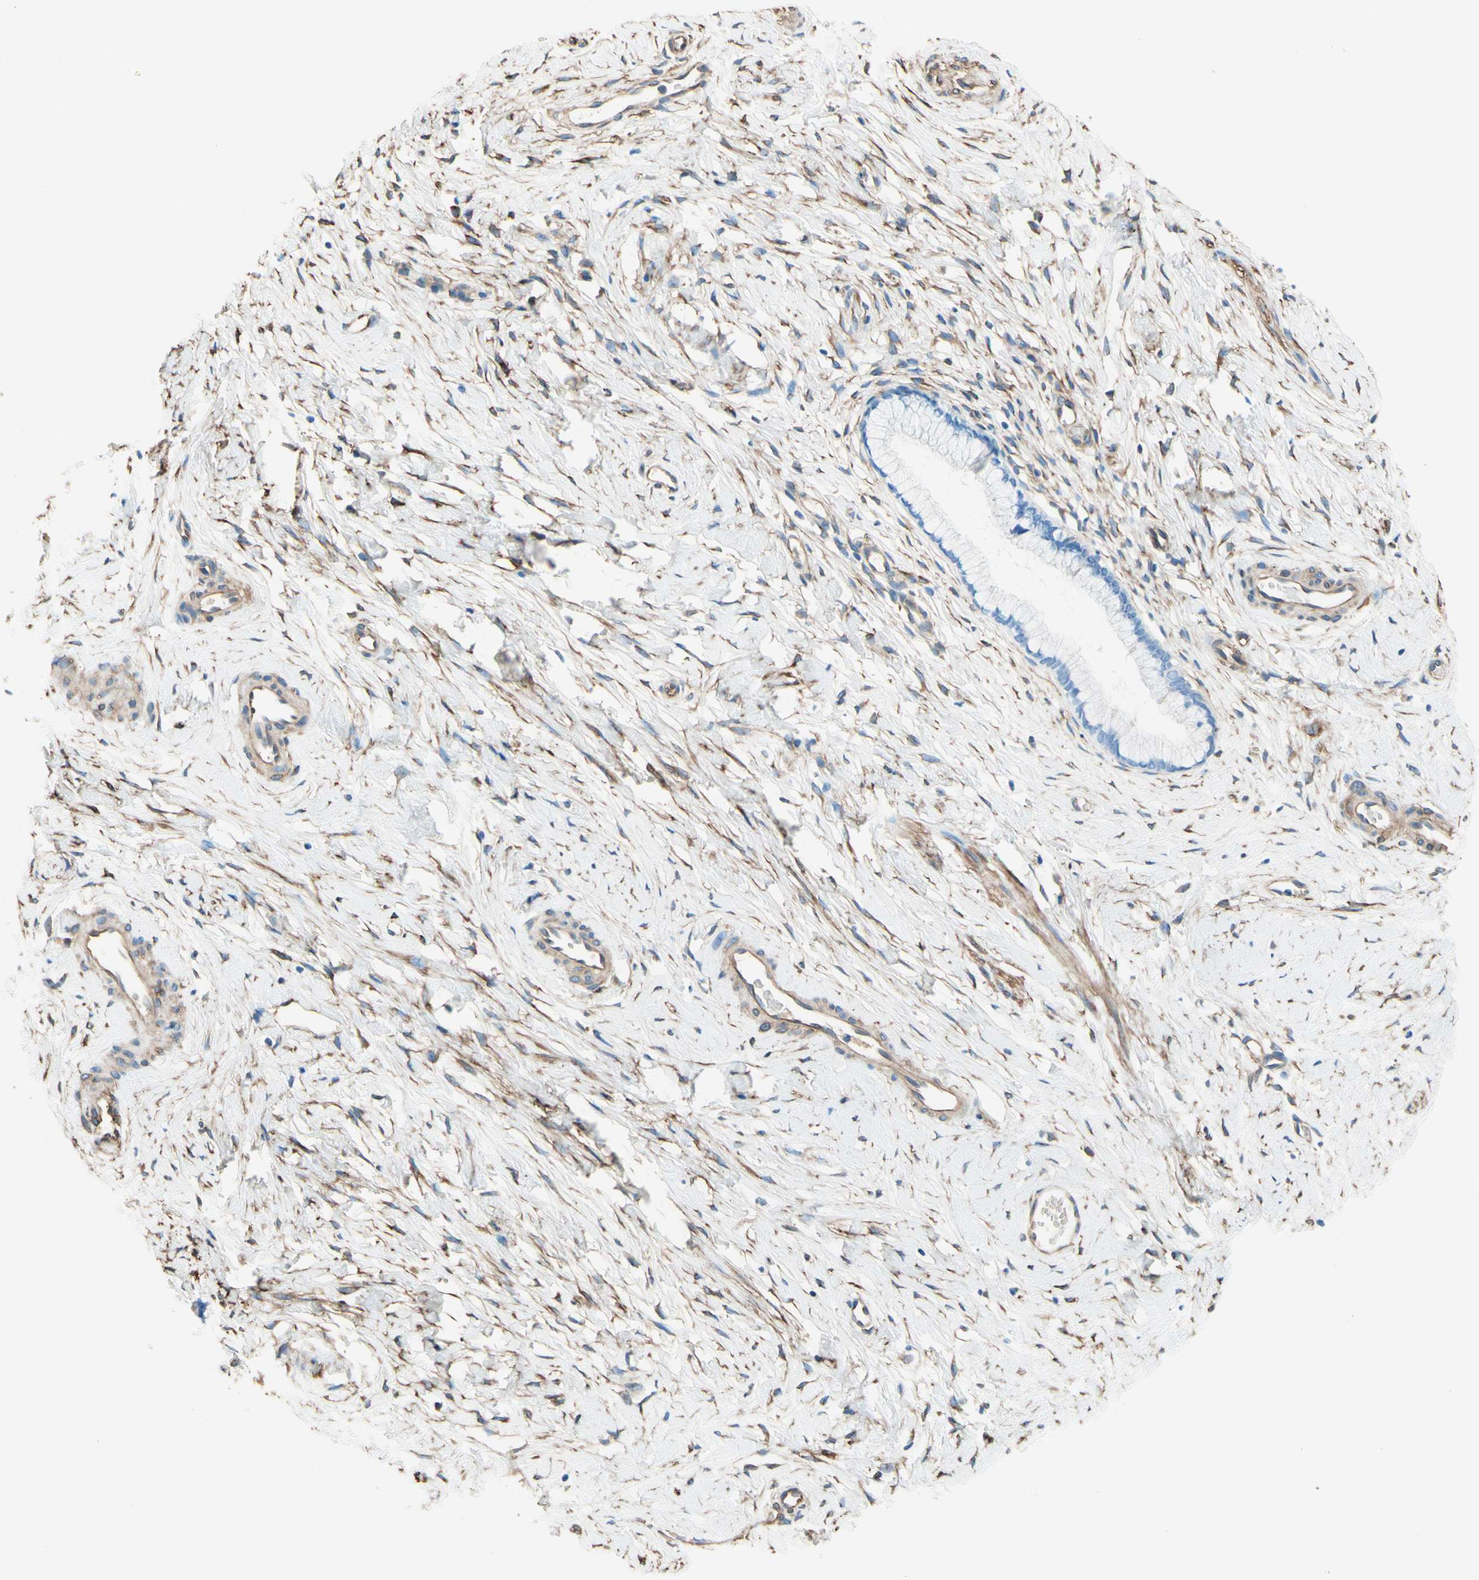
{"staining": {"intensity": "negative", "quantity": "none", "location": "none"}, "tissue": "cervix", "cell_type": "Glandular cells", "image_type": "normal", "snomed": [{"axis": "morphology", "description": "Normal tissue, NOS"}, {"axis": "topography", "description": "Cervix"}], "caption": "Immunohistochemistry micrograph of normal human cervix stained for a protein (brown), which exhibits no staining in glandular cells.", "gene": "DPYSL3", "patient": {"sex": "female", "age": 65}}